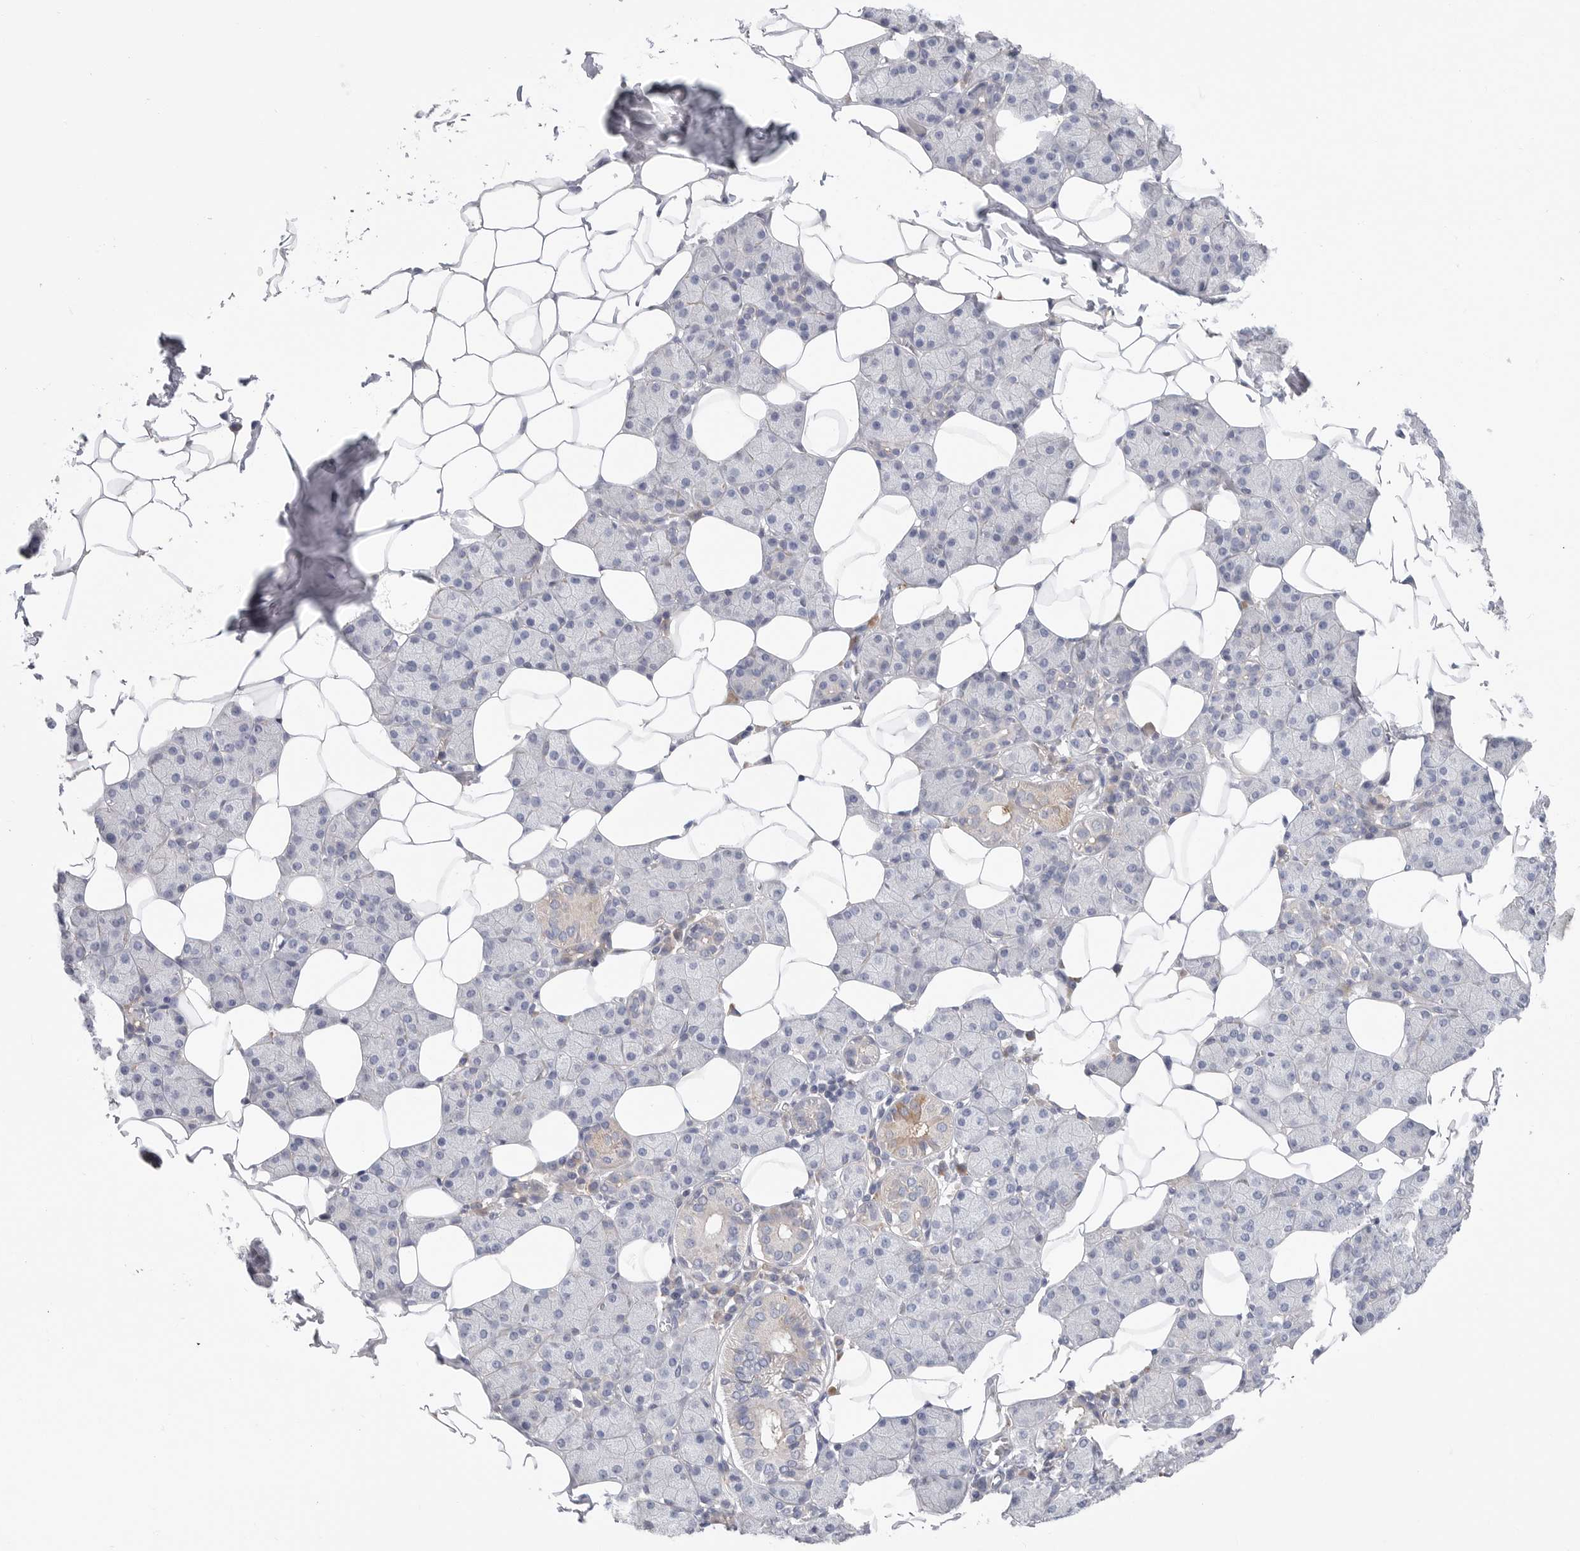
{"staining": {"intensity": "weak", "quantity": "<25%", "location": "cytoplasmic/membranous"}, "tissue": "salivary gland", "cell_type": "Glandular cells", "image_type": "normal", "snomed": [{"axis": "morphology", "description": "Normal tissue, NOS"}, {"axis": "topography", "description": "Salivary gland"}], "caption": "Immunohistochemistry image of normal salivary gland stained for a protein (brown), which shows no positivity in glandular cells. (Brightfield microscopy of DAB IHC at high magnification).", "gene": "CAMK2B", "patient": {"sex": "female", "age": 33}}